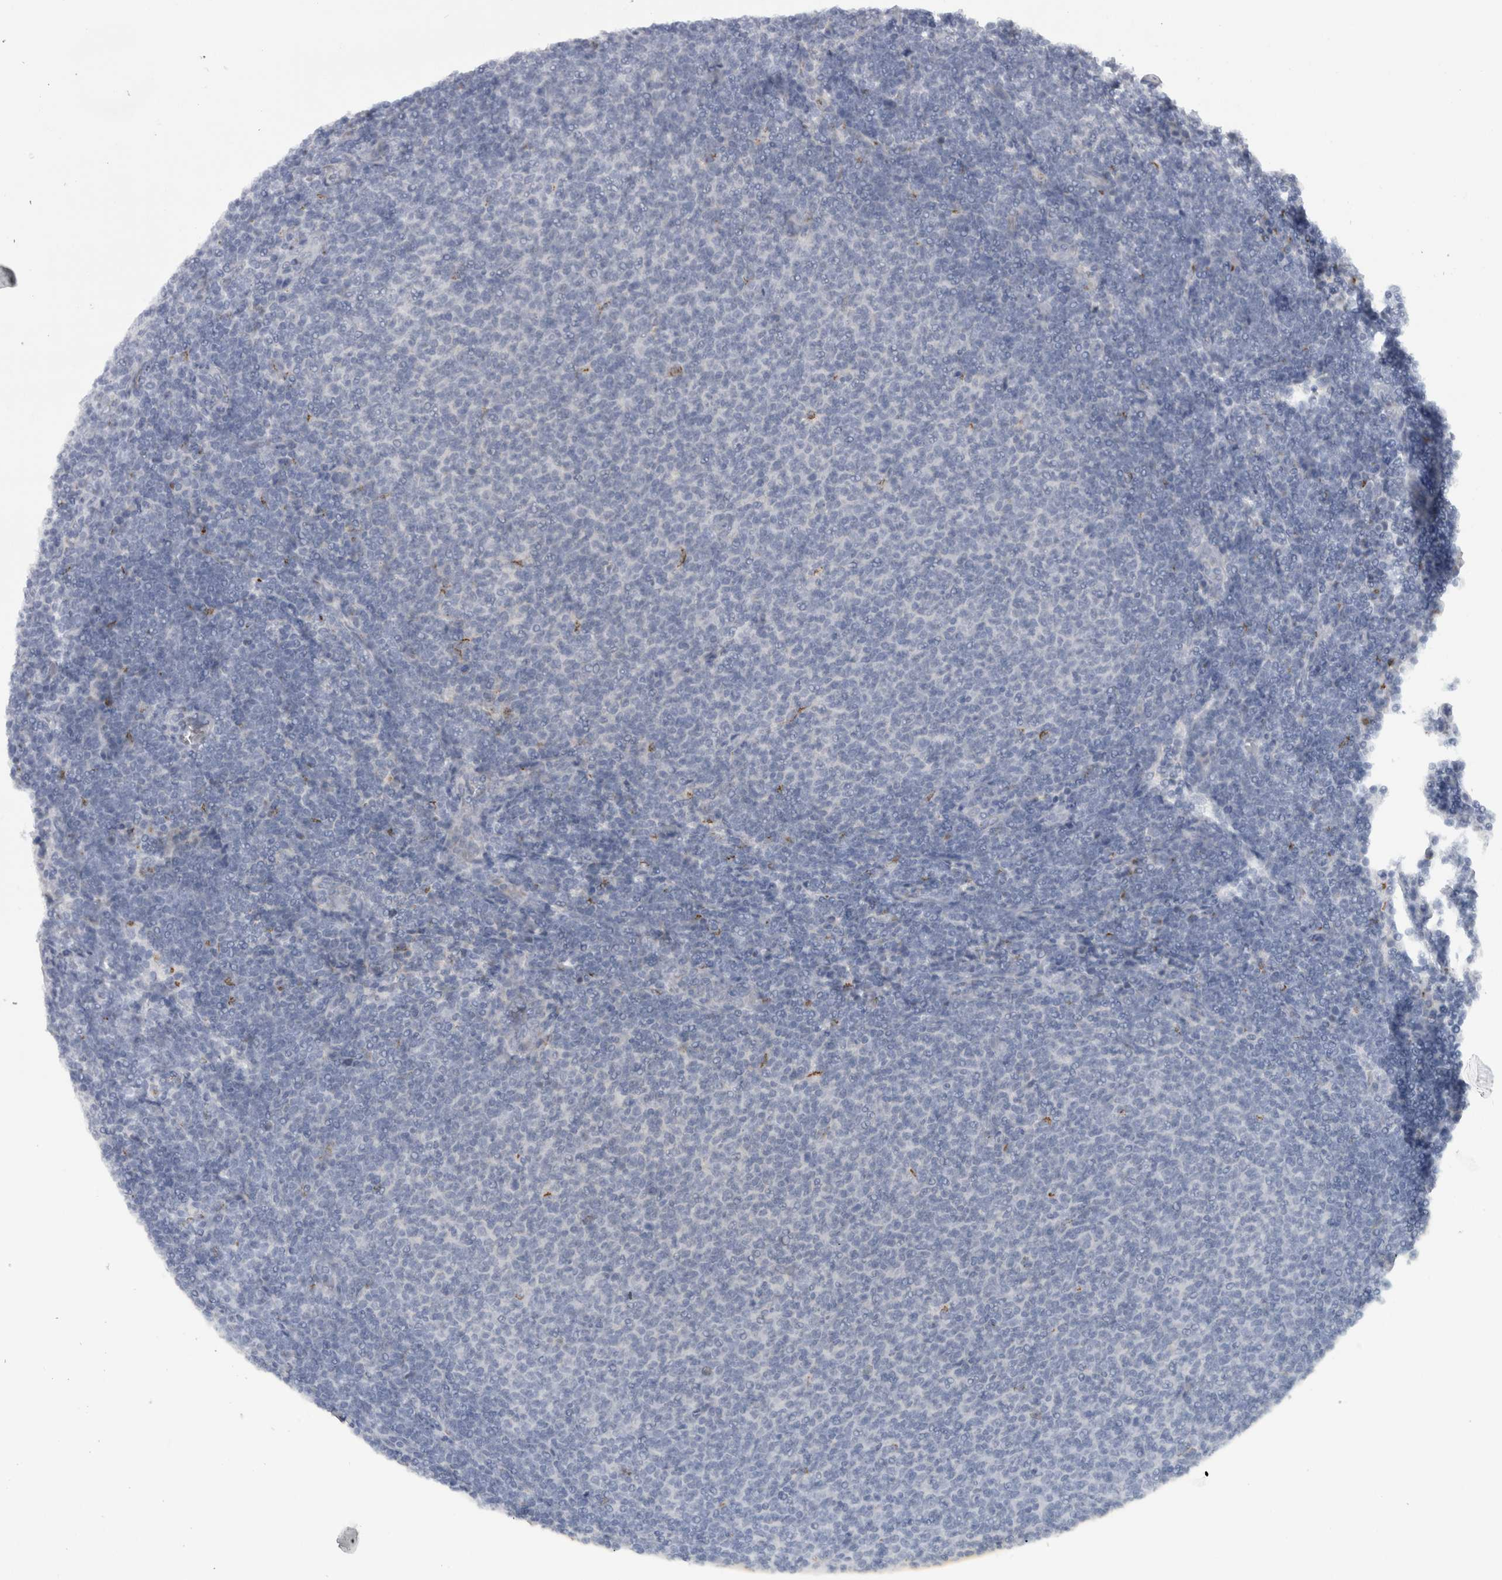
{"staining": {"intensity": "negative", "quantity": "none", "location": "none"}, "tissue": "lymphoma", "cell_type": "Tumor cells", "image_type": "cancer", "snomed": [{"axis": "morphology", "description": "Malignant lymphoma, non-Hodgkin's type, Low grade"}, {"axis": "topography", "description": "Lymph node"}], "caption": "IHC photomicrograph of neoplastic tissue: lymphoma stained with DAB (3,3'-diaminobenzidine) shows no significant protein staining in tumor cells.", "gene": "MGAT1", "patient": {"sex": "male", "age": 66}}